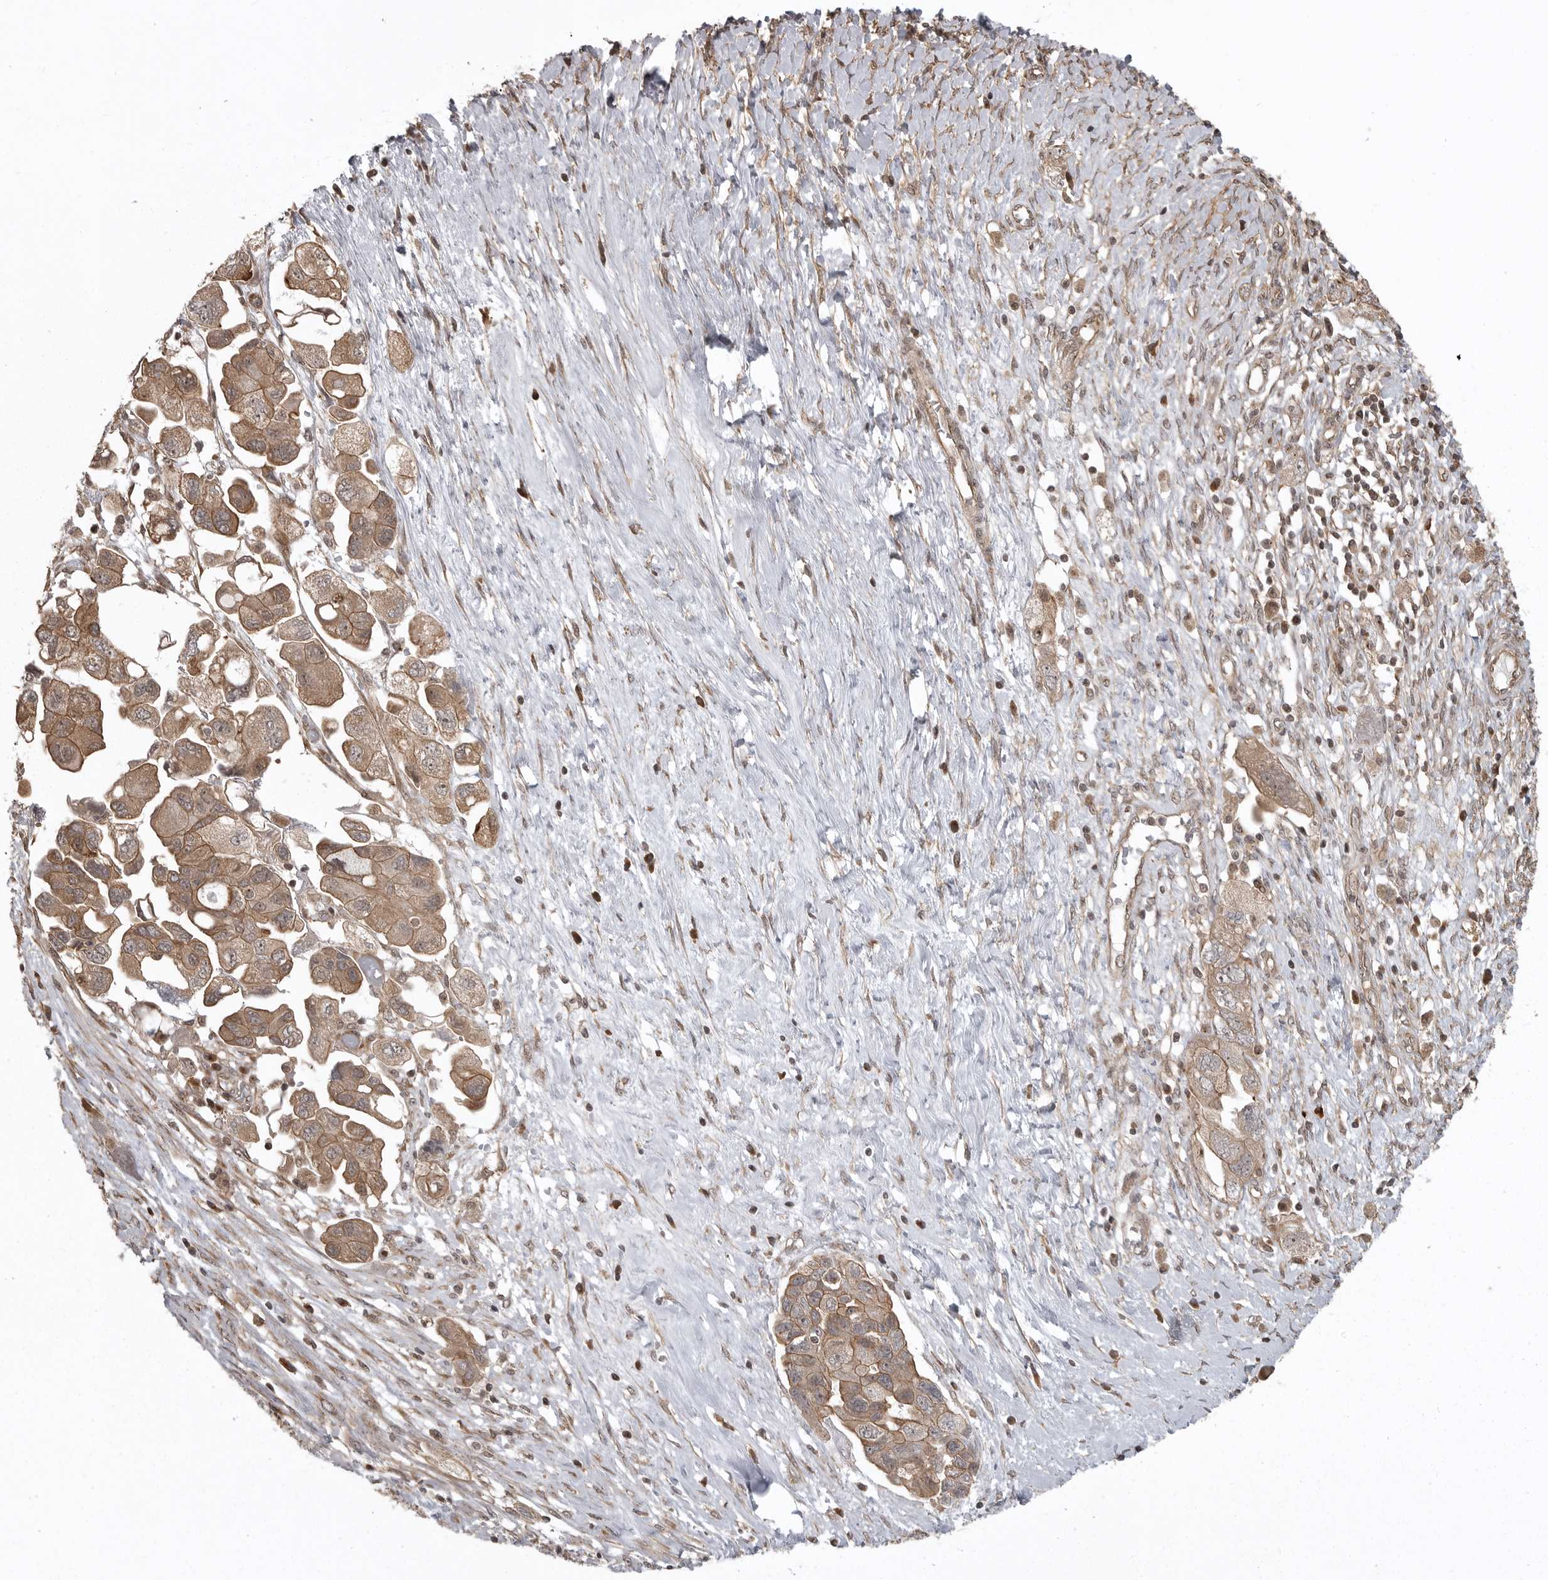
{"staining": {"intensity": "moderate", "quantity": ">75%", "location": "cytoplasmic/membranous"}, "tissue": "ovarian cancer", "cell_type": "Tumor cells", "image_type": "cancer", "snomed": [{"axis": "morphology", "description": "Carcinoma, NOS"}, {"axis": "morphology", "description": "Cystadenocarcinoma, serous, NOS"}, {"axis": "topography", "description": "Ovary"}], "caption": "This histopathology image demonstrates serous cystadenocarcinoma (ovarian) stained with IHC to label a protein in brown. The cytoplasmic/membranous of tumor cells show moderate positivity for the protein. Nuclei are counter-stained blue.", "gene": "DNAJC8", "patient": {"sex": "female", "age": 69}}